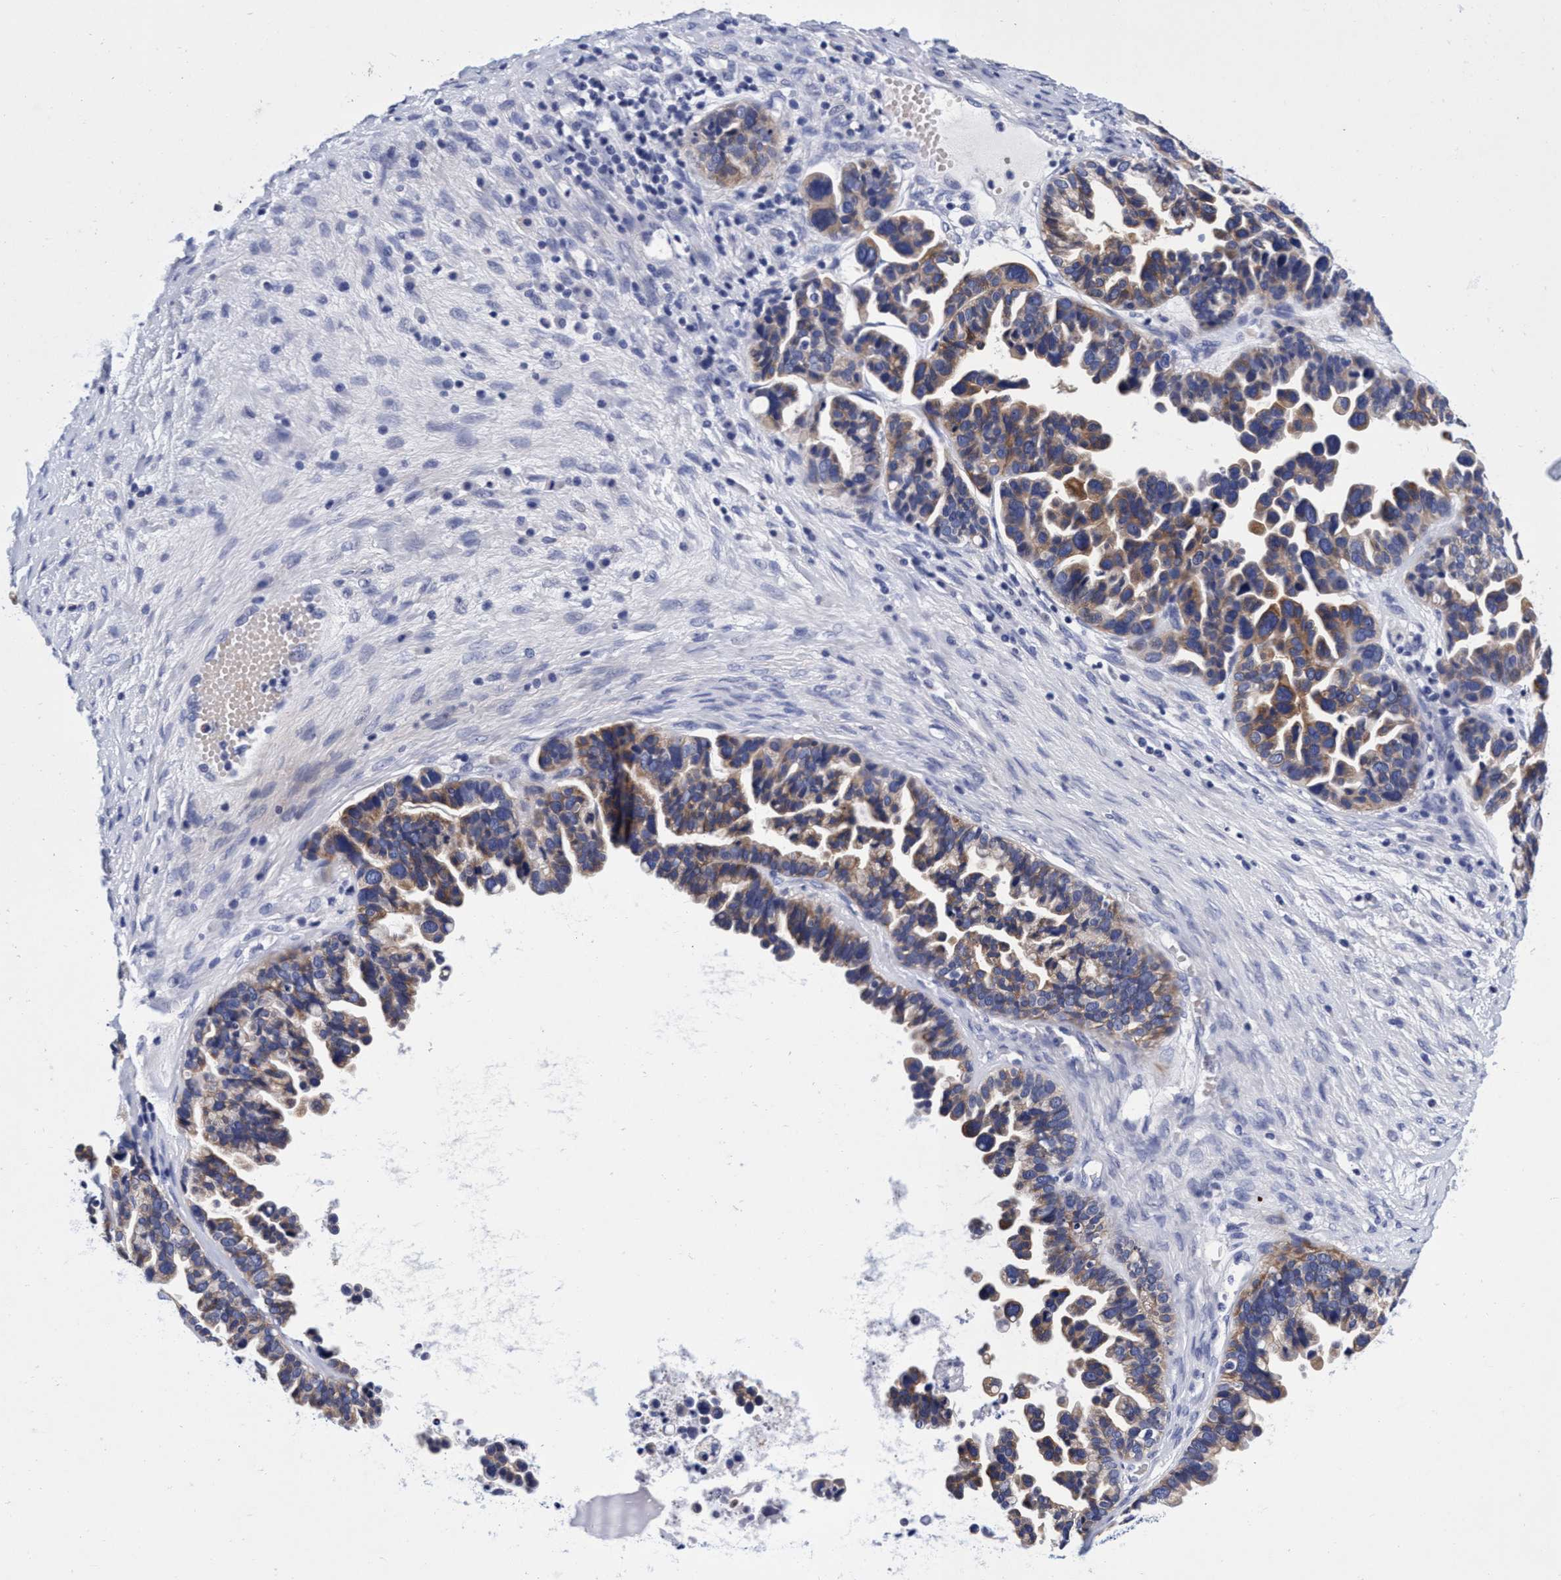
{"staining": {"intensity": "moderate", "quantity": ">75%", "location": "cytoplasmic/membranous"}, "tissue": "ovarian cancer", "cell_type": "Tumor cells", "image_type": "cancer", "snomed": [{"axis": "morphology", "description": "Cystadenocarcinoma, serous, NOS"}, {"axis": "topography", "description": "Ovary"}], "caption": "Brown immunohistochemical staining in human serous cystadenocarcinoma (ovarian) demonstrates moderate cytoplasmic/membranous positivity in about >75% of tumor cells.", "gene": "PLPPR1", "patient": {"sex": "female", "age": 56}}